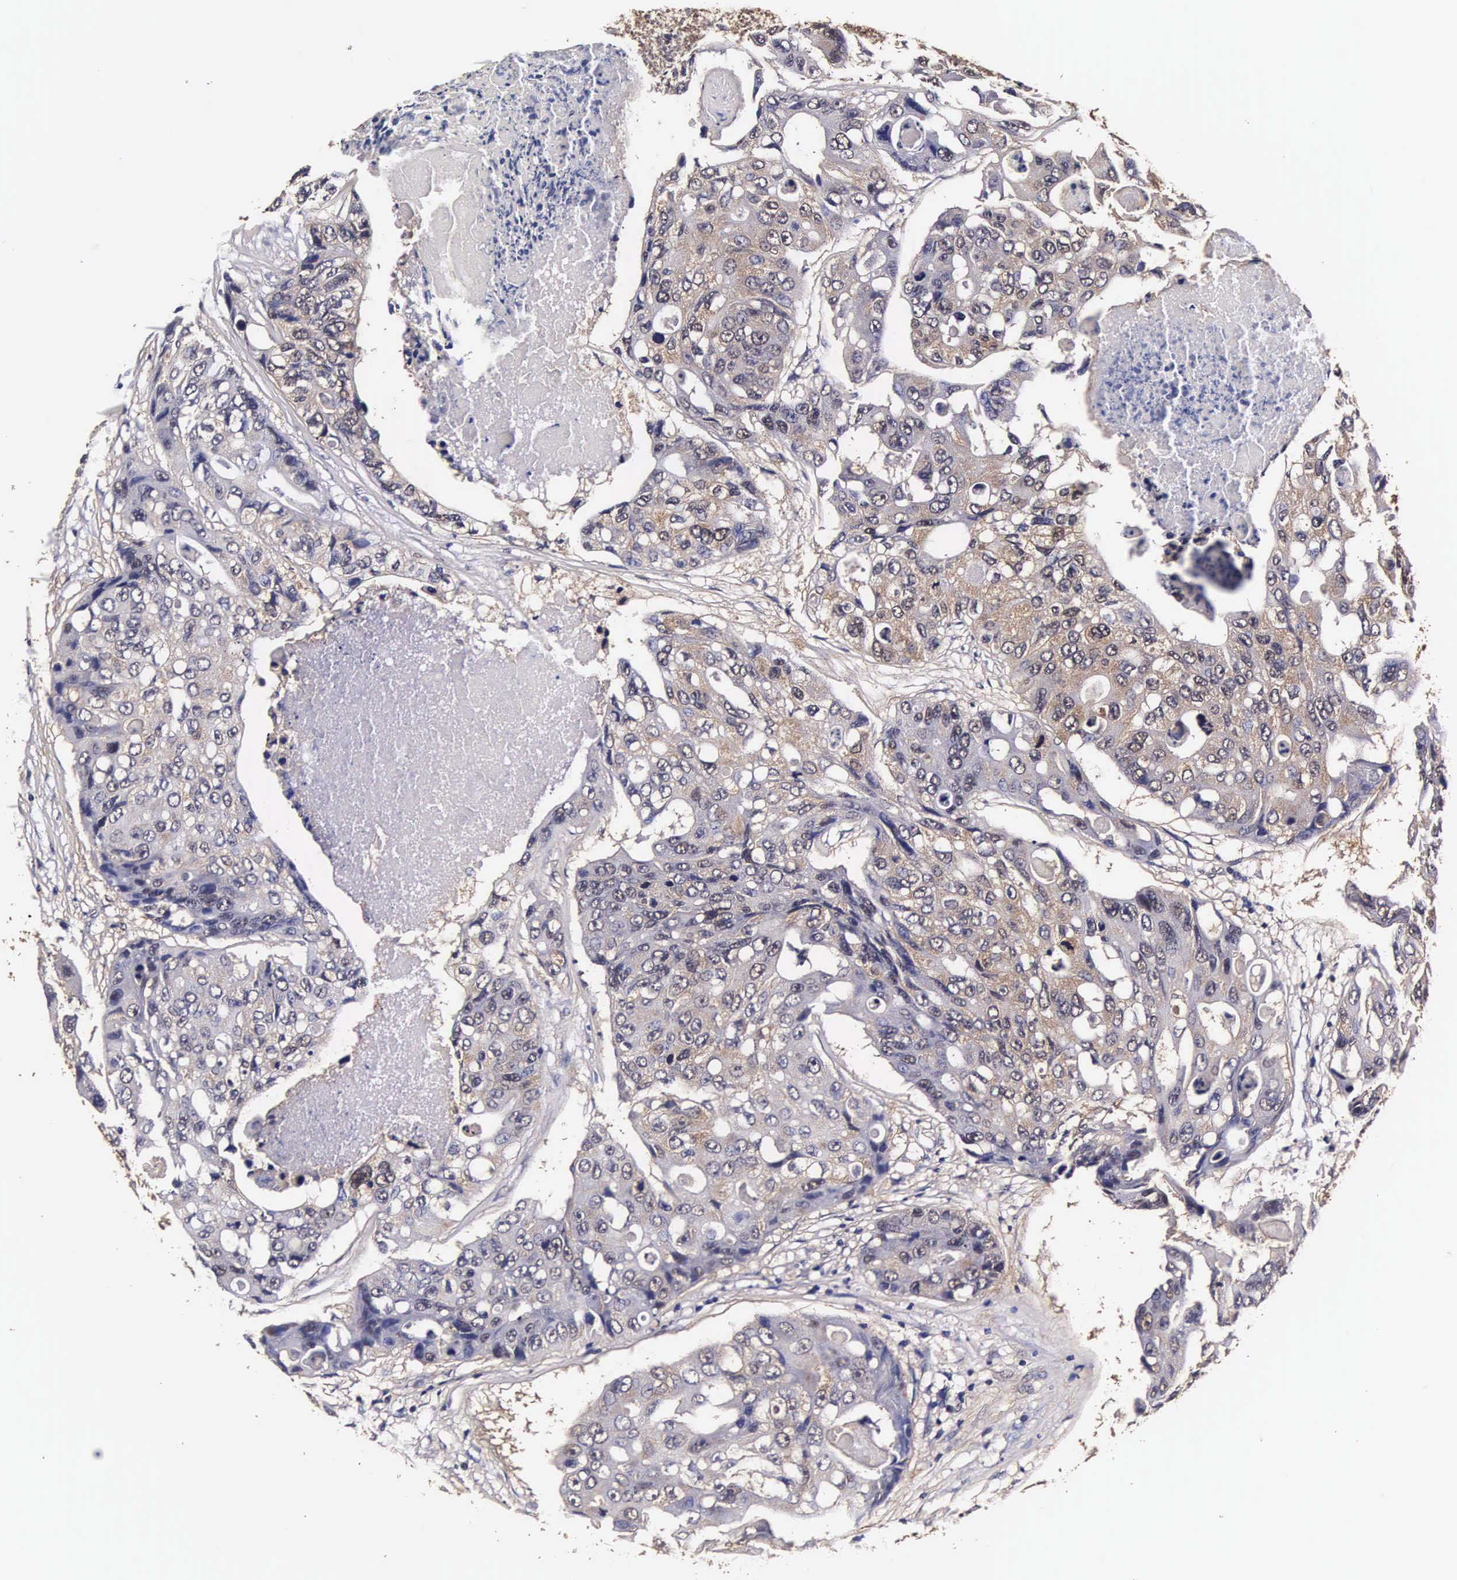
{"staining": {"intensity": "weak", "quantity": "<25%", "location": "cytoplasmic/membranous,nuclear"}, "tissue": "colorectal cancer", "cell_type": "Tumor cells", "image_type": "cancer", "snomed": [{"axis": "morphology", "description": "Adenocarcinoma, NOS"}, {"axis": "topography", "description": "Colon"}], "caption": "Immunohistochemical staining of human colorectal adenocarcinoma reveals no significant staining in tumor cells.", "gene": "TECPR2", "patient": {"sex": "female", "age": 86}}